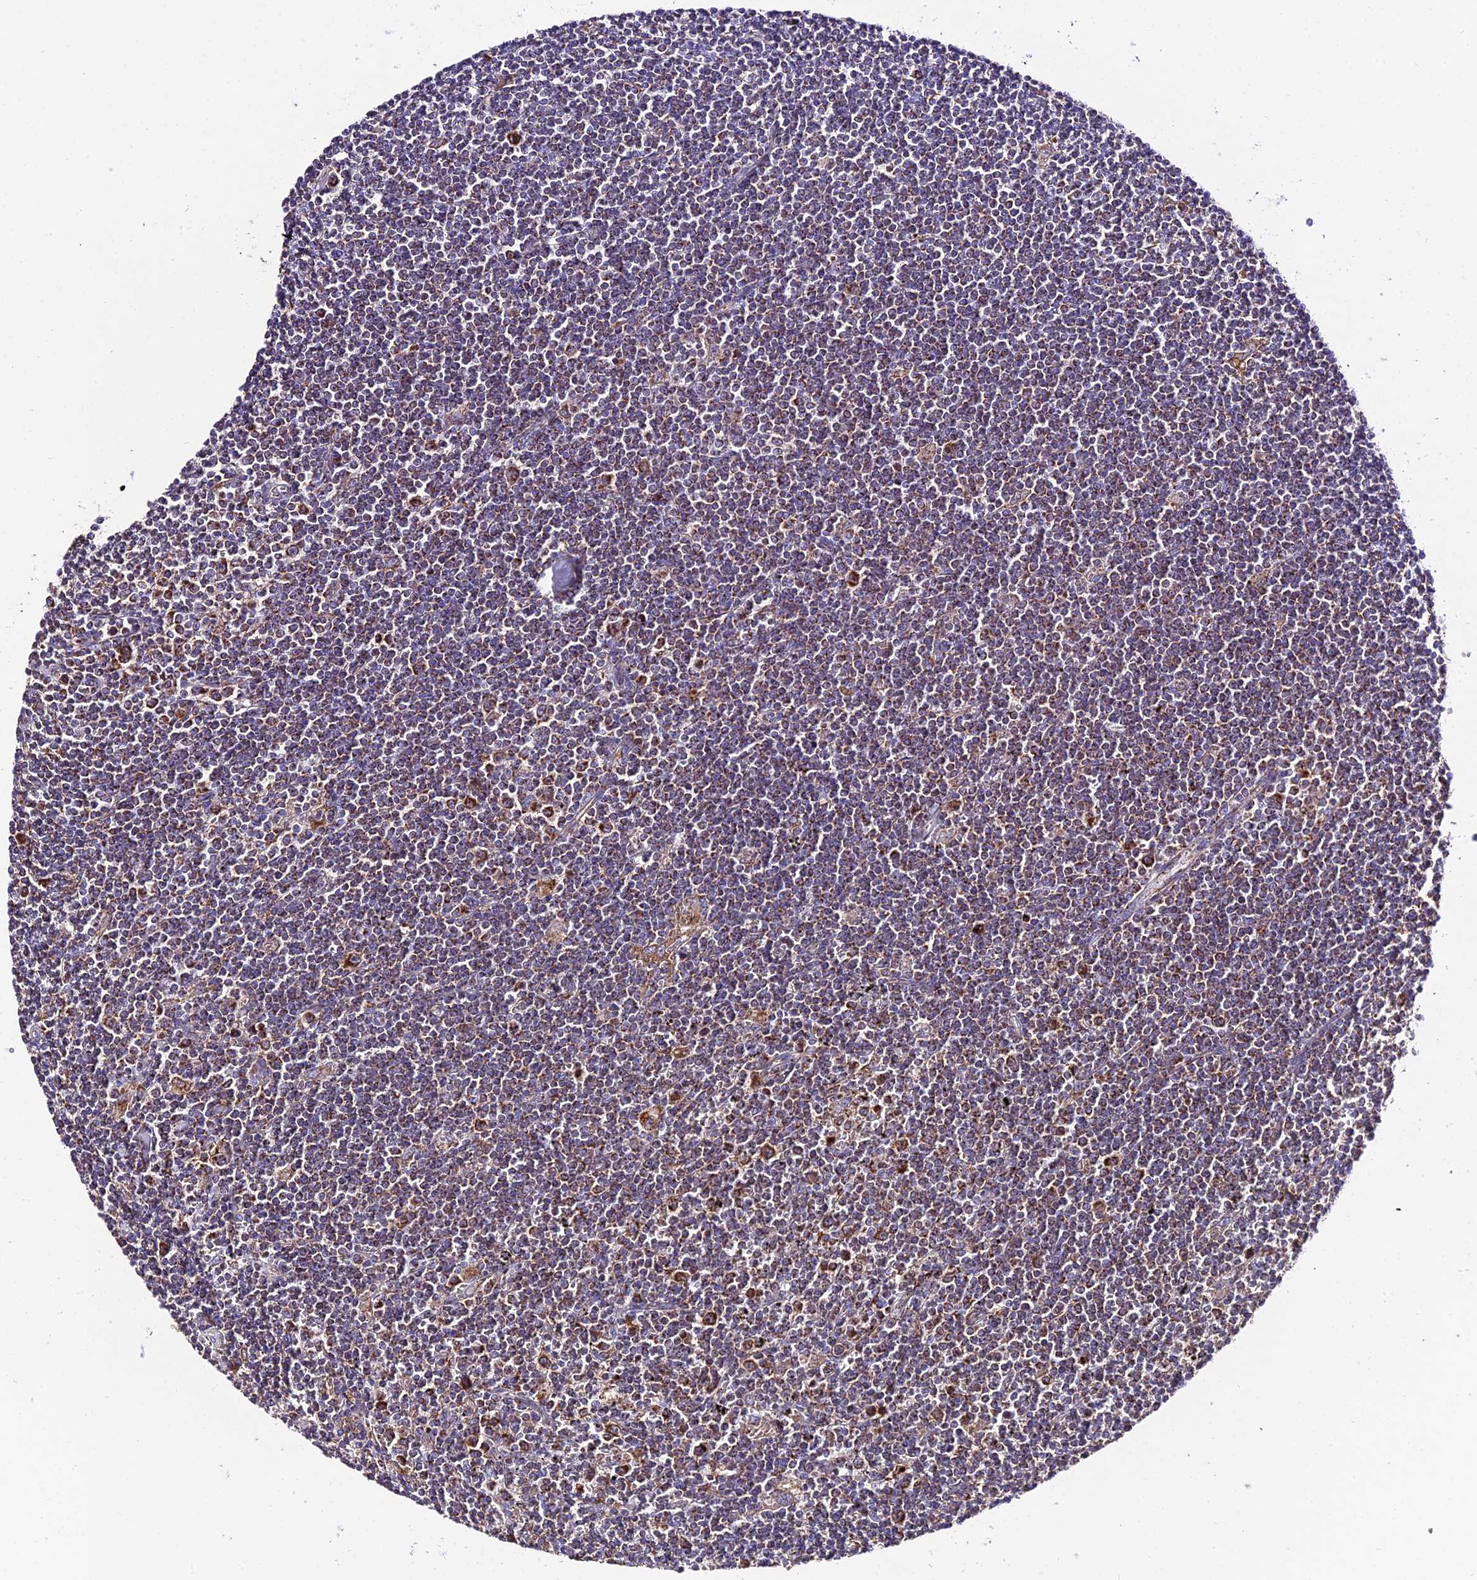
{"staining": {"intensity": "moderate", "quantity": "25%-75%", "location": "cytoplasmic/membranous"}, "tissue": "lymphoma", "cell_type": "Tumor cells", "image_type": "cancer", "snomed": [{"axis": "morphology", "description": "Malignant lymphoma, non-Hodgkin's type, Low grade"}, {"axis": "topography", "description": "Spleen"}], "caption": "Lymphoma tissue displays moderate cytoplasmic/membranous positivity in approximately 25%-75% of tumor cells The protein of interest is stained brown, and the nuclei are stained in blue (DAB IHC with brightfield microscopy, high magnification).", "gene": "OCIAD1", "patient": {"sex": "male", "age": 76}}